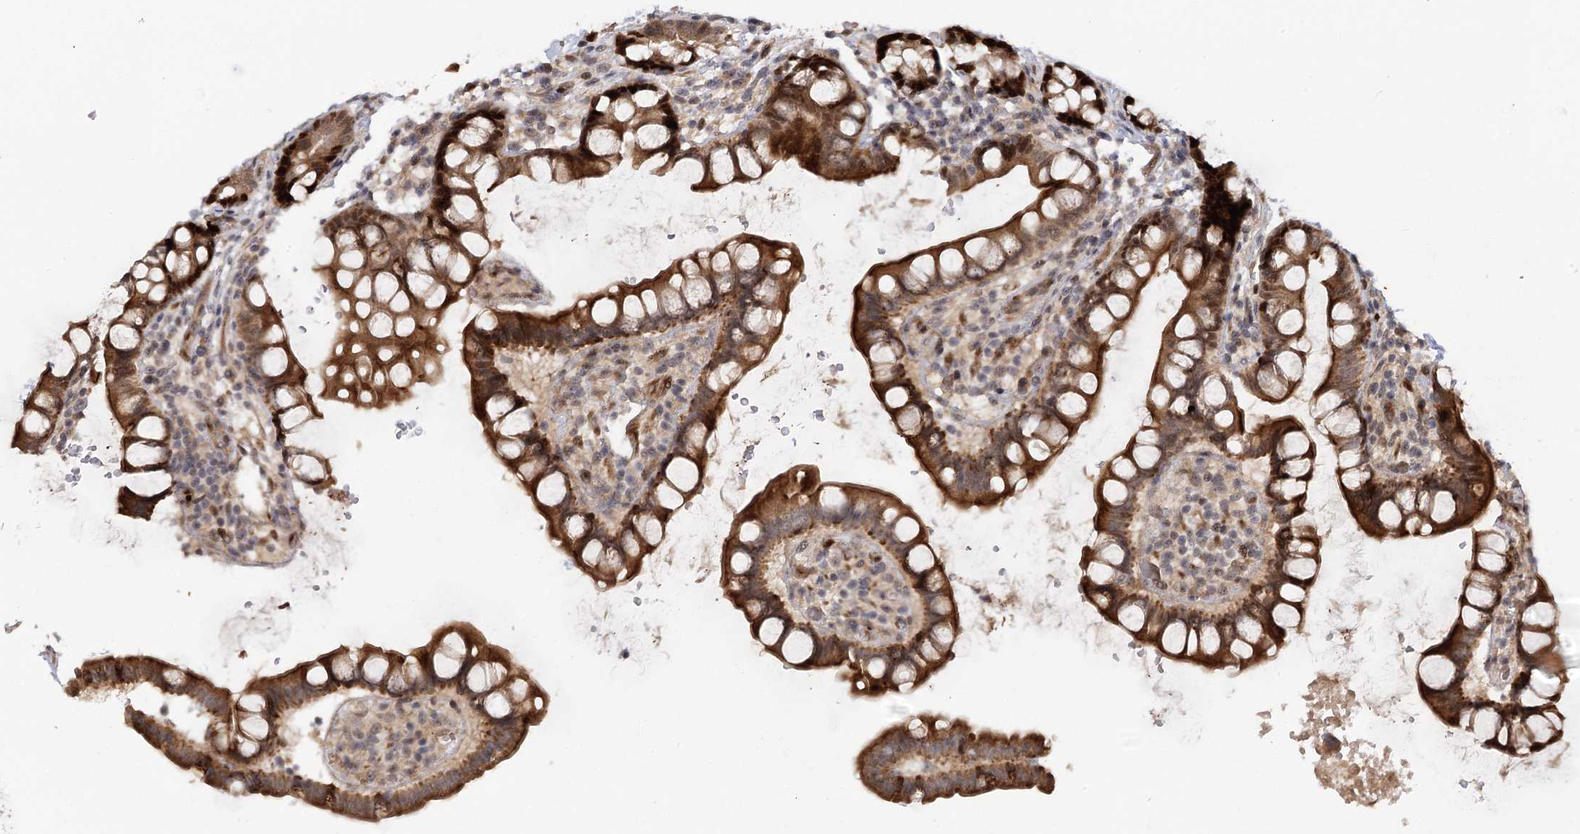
{"staining": {"intensity": "strong", "quantity": "25%-75%", "location": "cytoplasmic/membranous,nuclear"}, "tissue": "small intestine", "cell_type": "Glandular cells", "image_type": "normal", "snomed": [{"axis": "morphology", "description": "Normal tissue, NOS"}, {"axis": "topography", "description": "Smooth muscle"}, {"axis": "topography", "description": "Small intestine"}], "caption": "Small intestine stained with DAB (3,3'-diaminobenzidine) immunohistochemistry exhibits high levels of strong cytoplasmic/membranous,nuclear expression in approximately 25%-75% of glandular cells. (brown staining indicates protein expression, while blue staining denotes nuclei).", "gene": "PIK3C2A", "patient": {"sex": "female", "age": 84}}